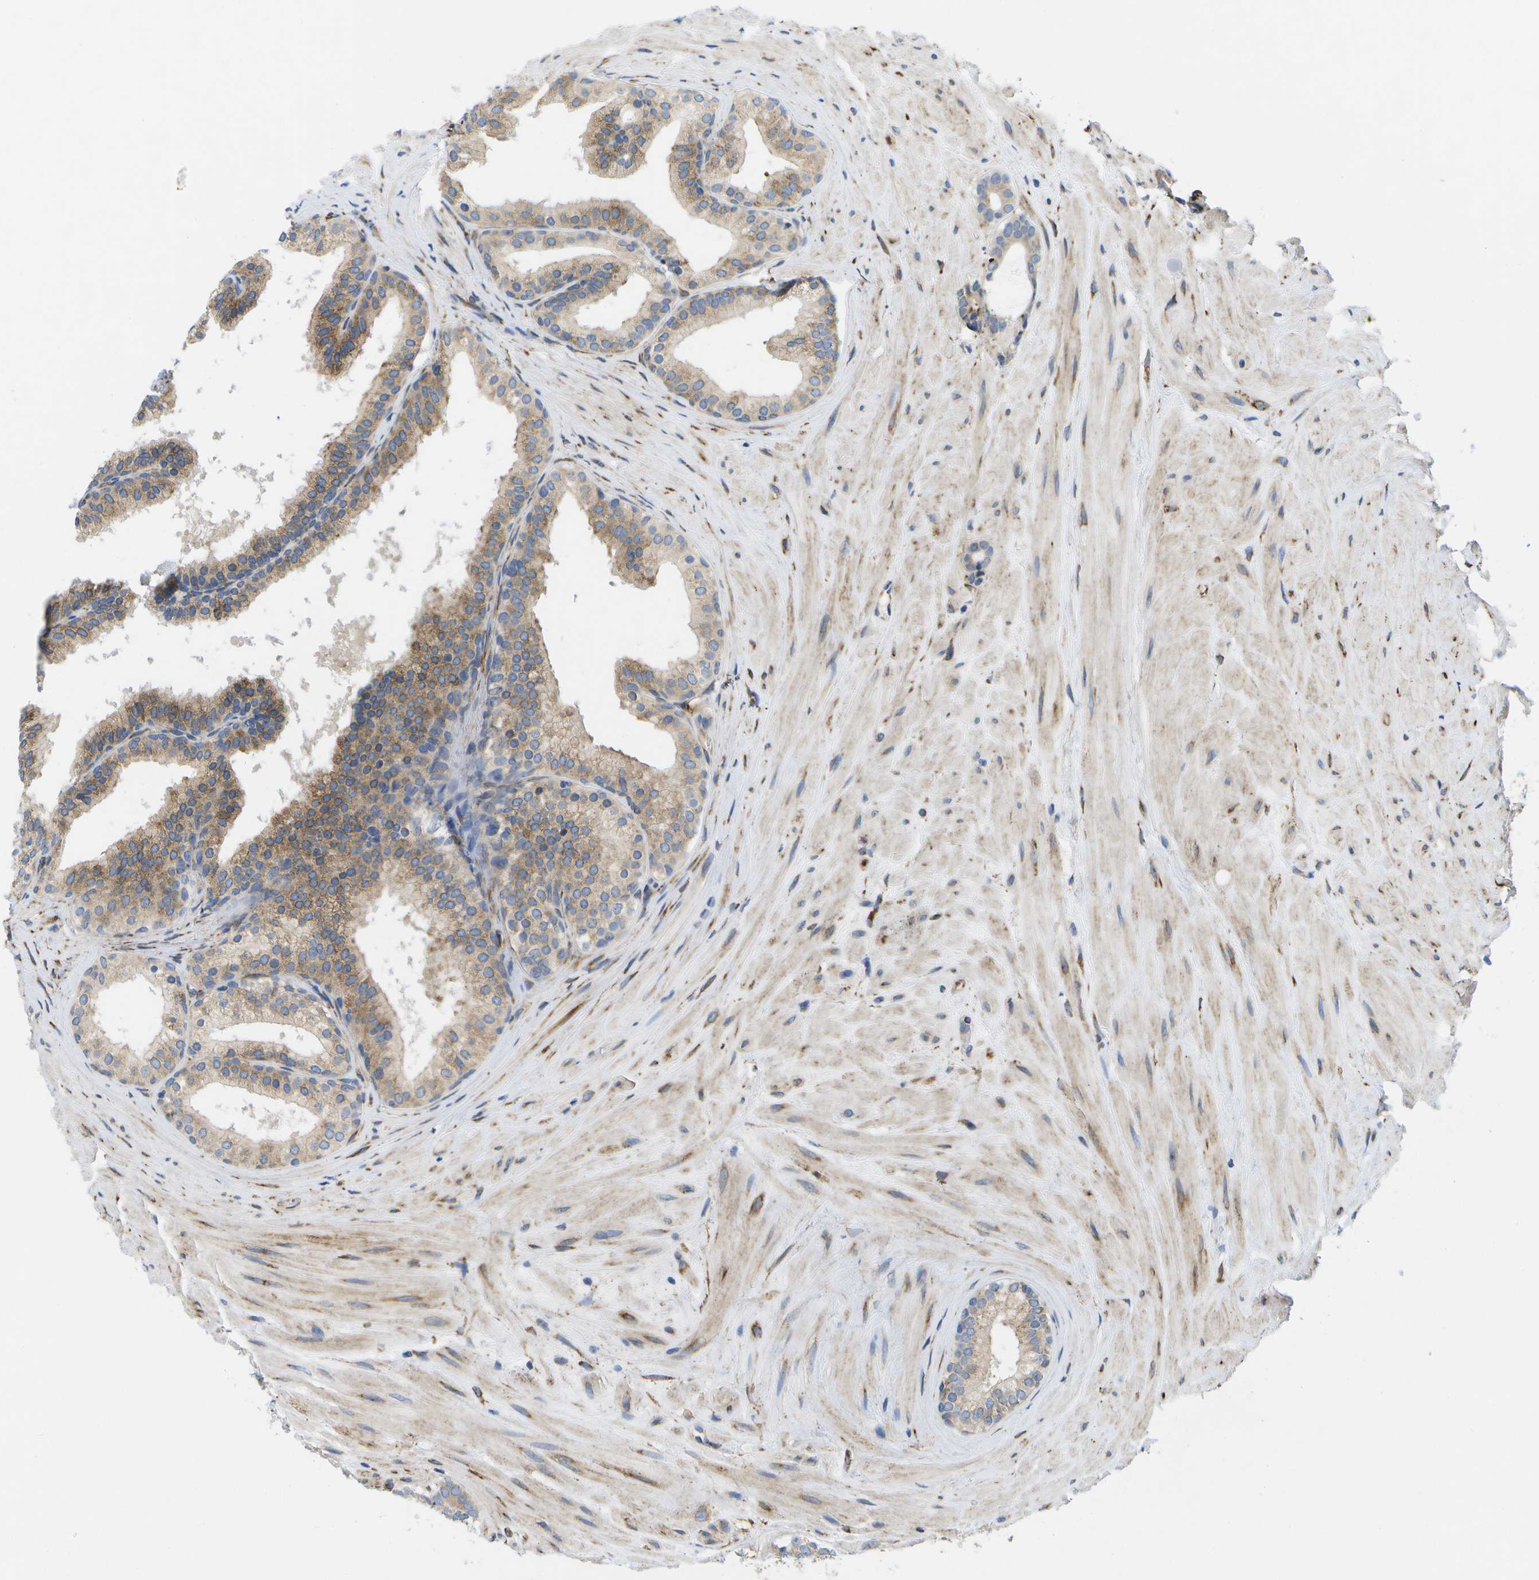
{"staining": {"intensity": "moderate", "quantity": ">75%", "location": "cytoplasmic/membranous"}, "tissue": "prostate cancer", "cell_type": "Tumor cells", "image_type": "cancer", "snomed": [{"axis": "morphology", "description": "Adenocarcinoma, Low grade"}, {"axis": "topography", "description": "Prostate"}], "caption": "Prostate cancer (low-grade adenocarcinoma) stained for a protein shows moderate cytoplasmic/membranous positivity in tumor cells.", "gene": "ZDHHC17", "patient": {"sex": "male", "age": 69}}